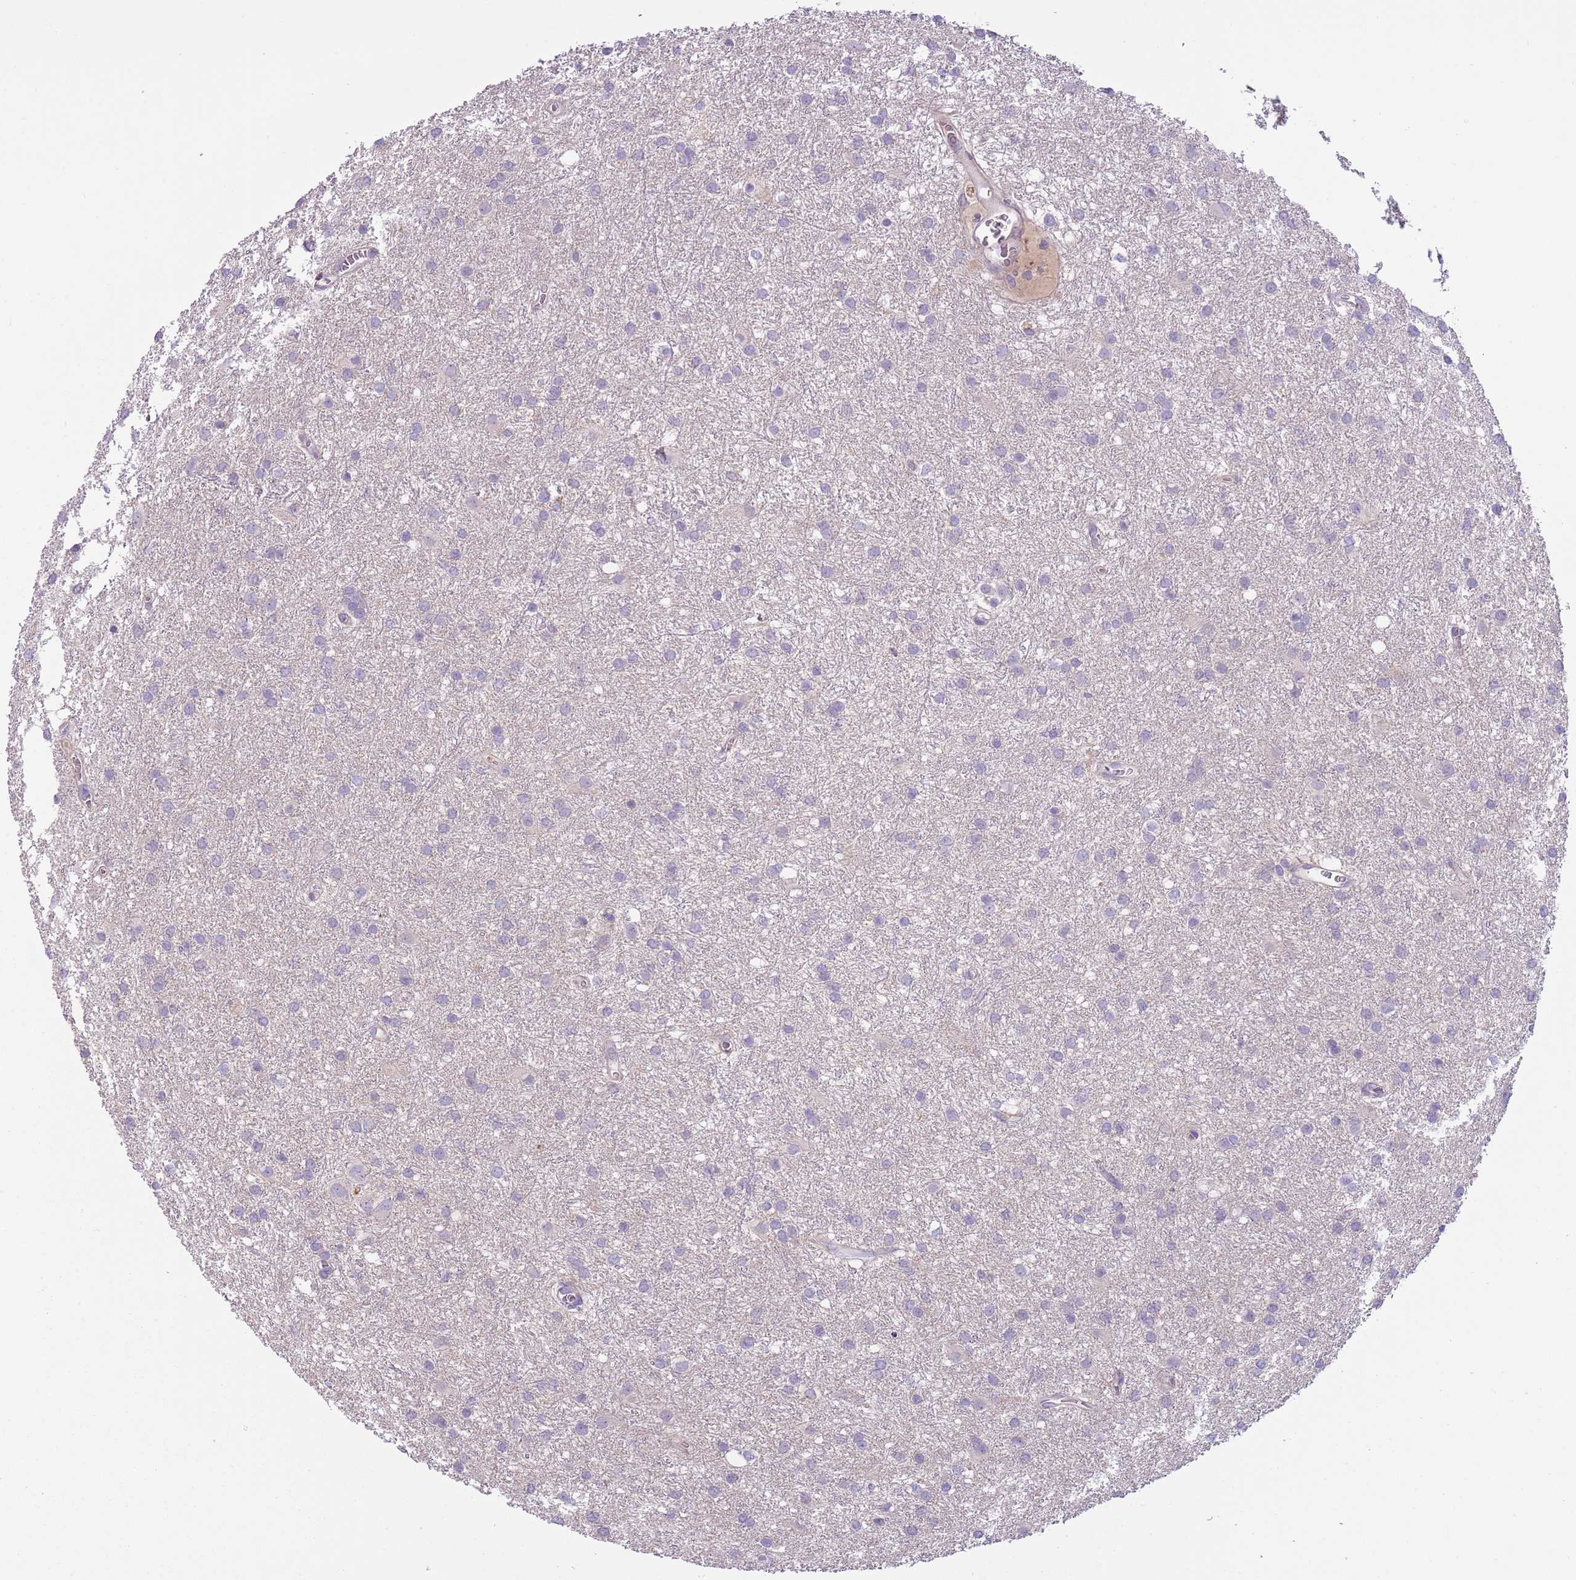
{"staining": {"intensity": "negative", "quantity": "none", "location": "none"}, "tissue": "glioma", "cell_type": "Tumor cells", "image_type": "cancer", "snomed": [{"axis": "morphology", "description": "Glioma, malignant, High grade"}, {"axis": "topography", "description": "Brain"}], "caption": "Malignant glioma (high-grade) was stained to show a protein in brown. There is no significant positivity in tumor cells.", "gene": "HES3", "patient": {"sex": "female", "age": 50}}